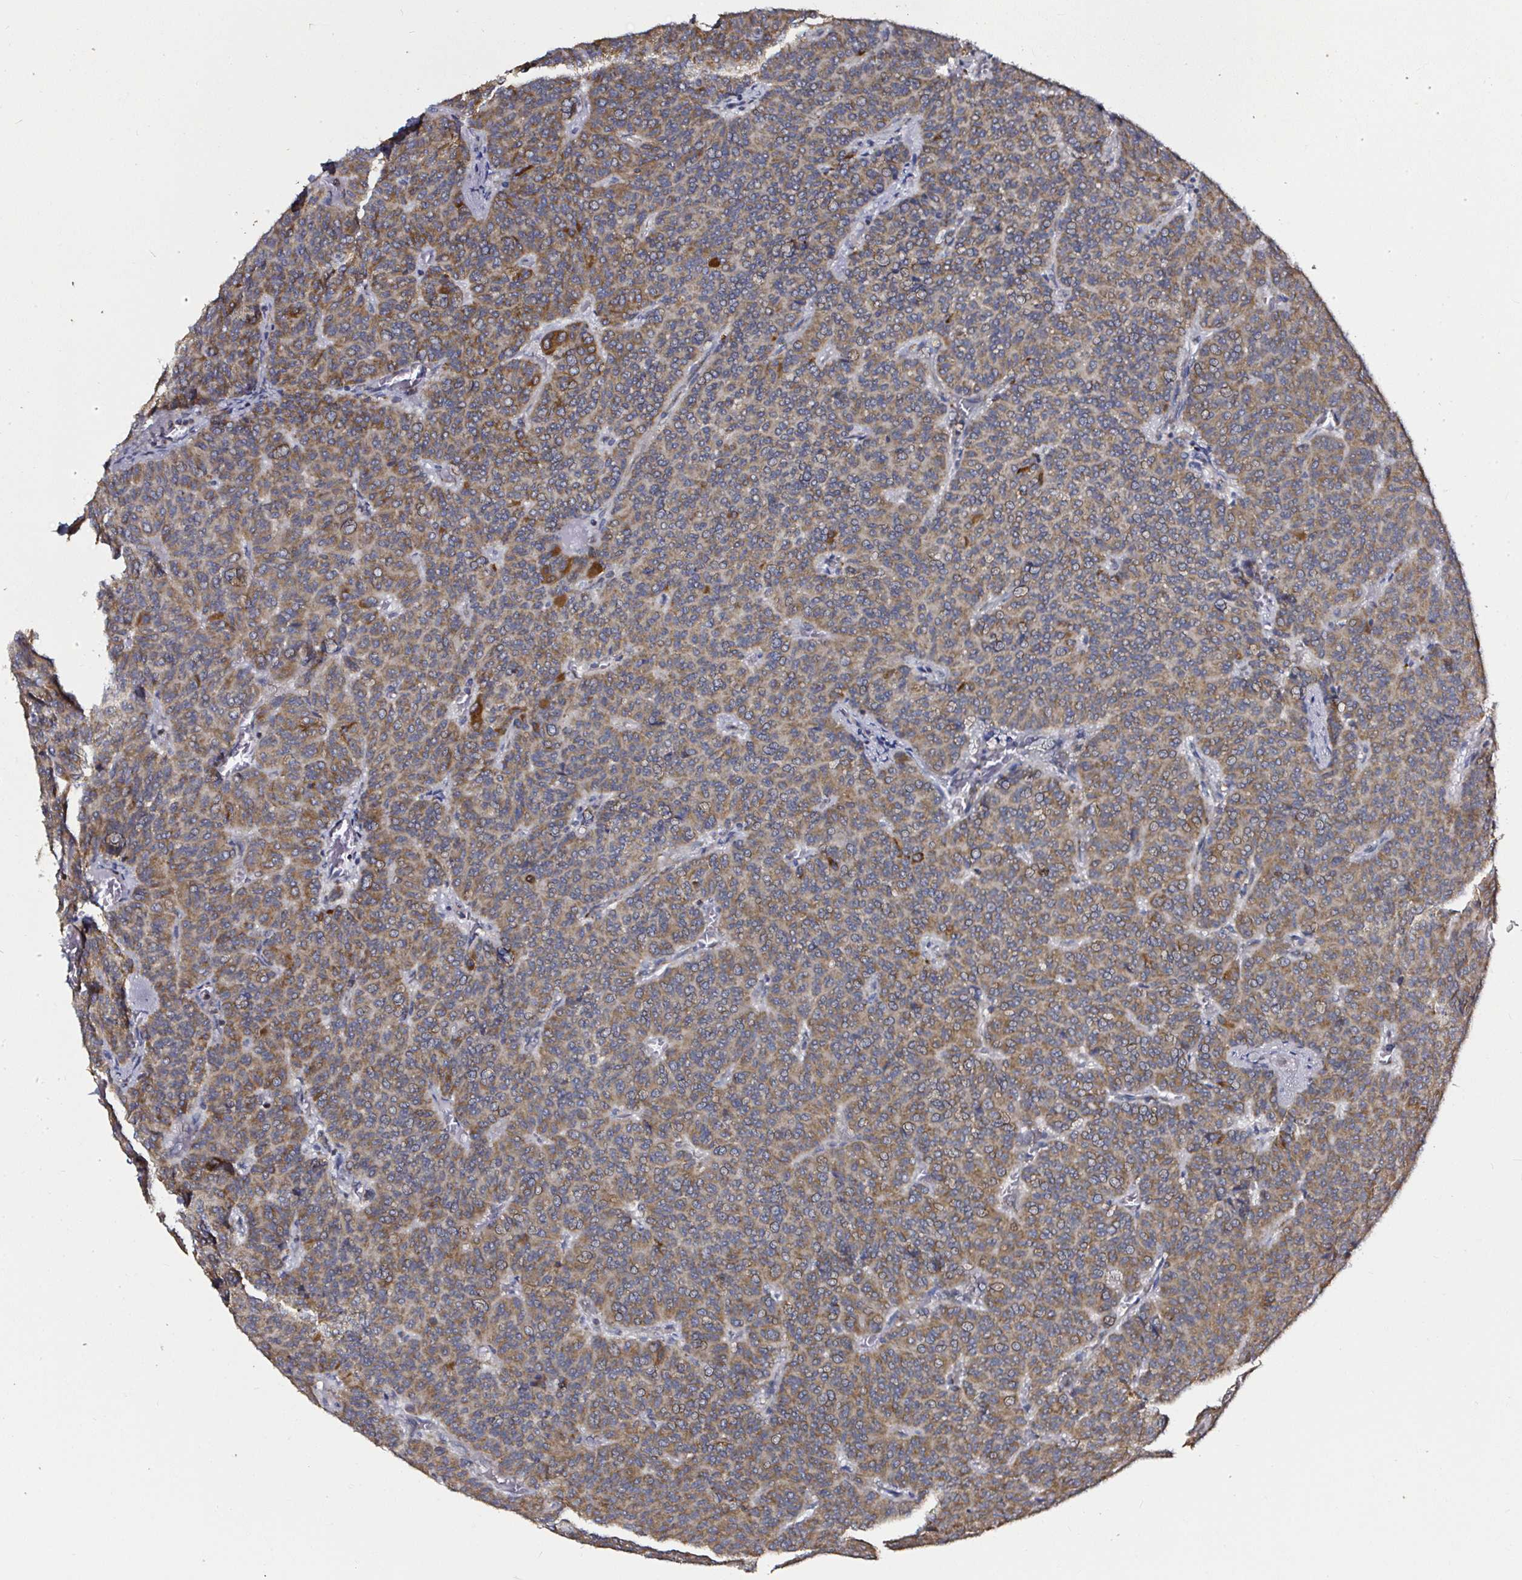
{"staining": {"intensity": "moderate", "quantity": ">75%", "location": "cytoplasmic/membranous"}, "tissue": "carcinoid", "cell_type": "Tumor cells", "image_type": "cancer", "snomed": [{"axis": "morphology", "description": "Carcinoid, malignant, NOS"}, {"axis": "topography", "description": "Lung"}], "caption": "DAB (3,3'-diaminobenzidine) immunohistochemical staining of carcinoid displays moderate cytoplasmic/membranous protein expression in about >75% of tumor cells.", "gene": "ATAD3B", "patient": {"sex": "male", "age": 61}}